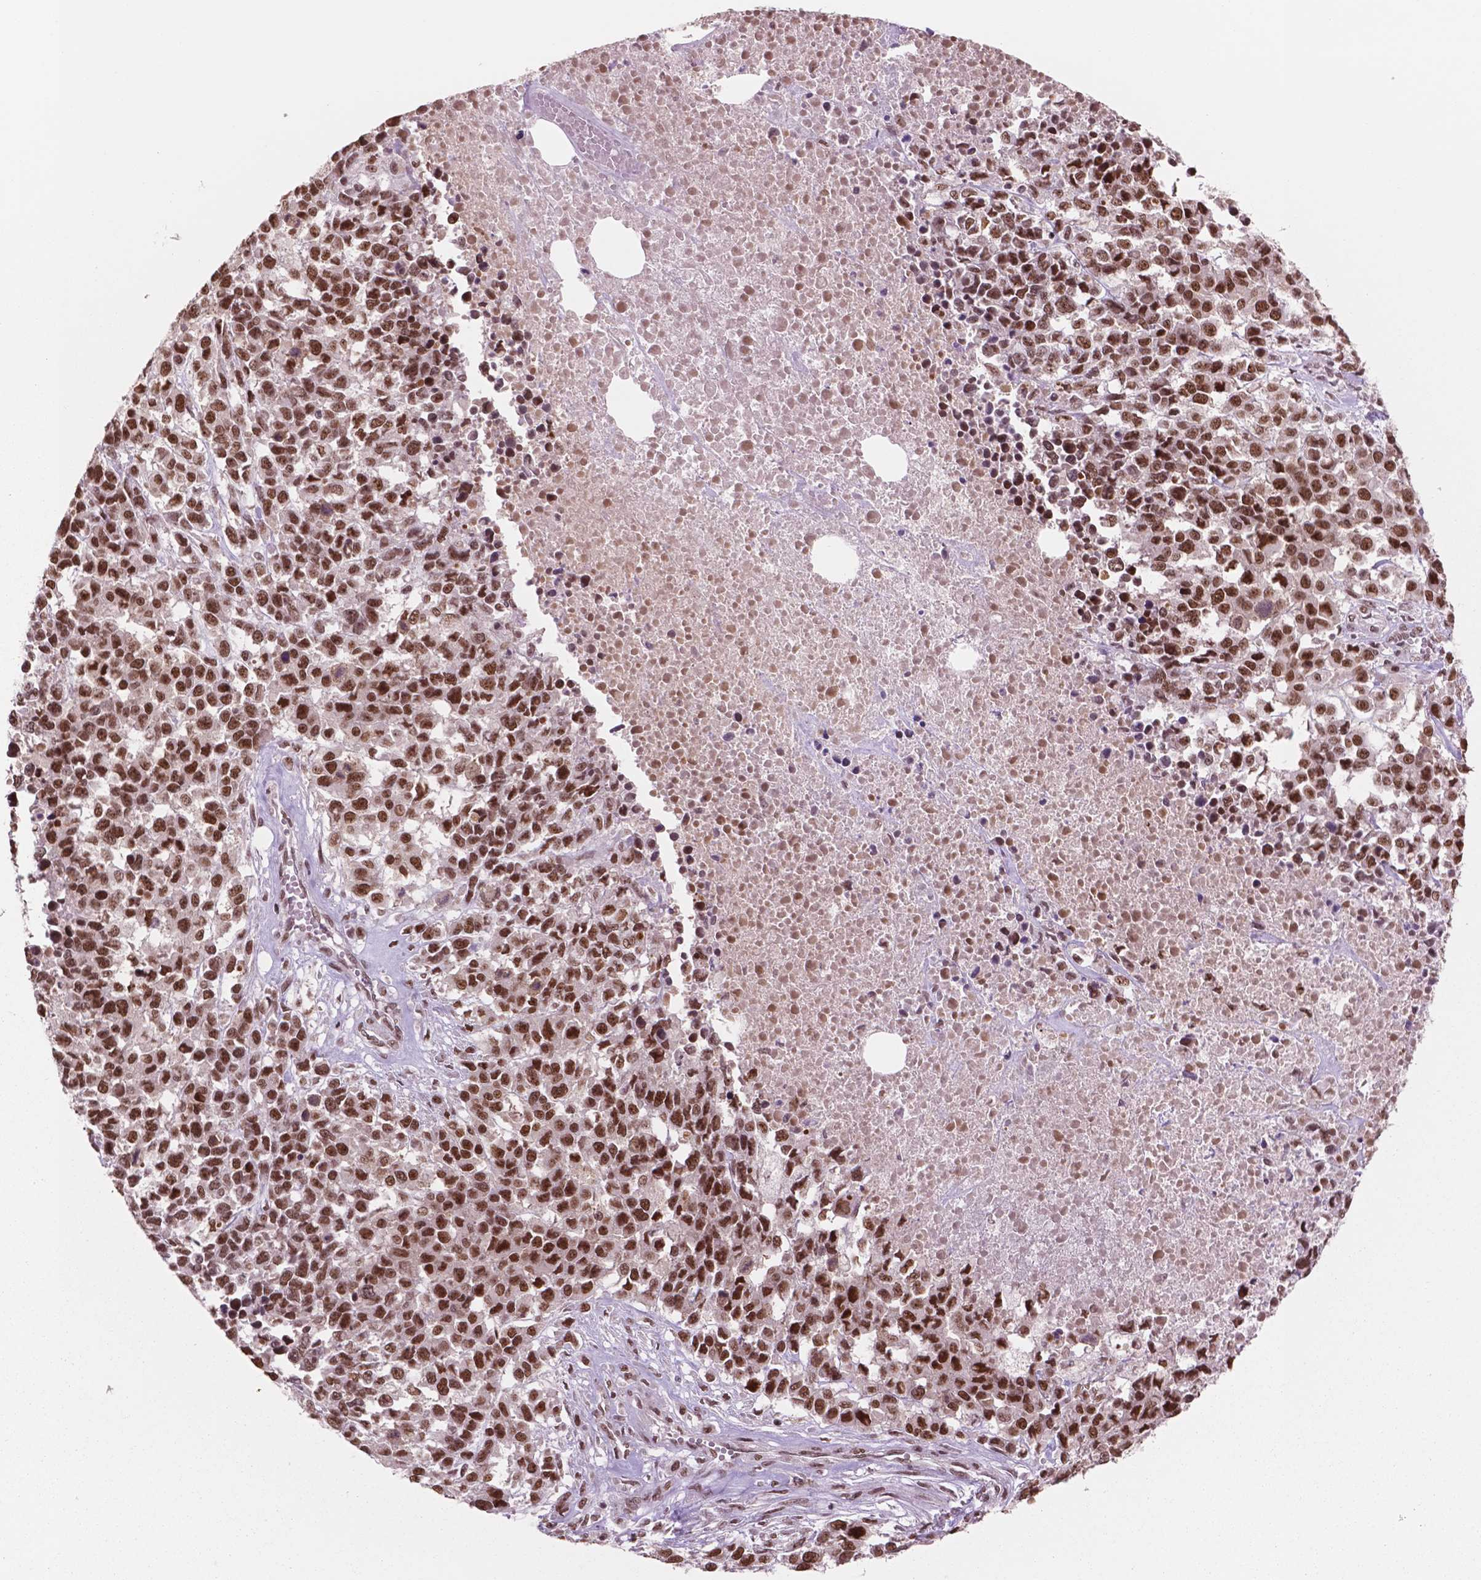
{"staining": {"intensity": "strong", "quantity": ">75%", "location": "nuclear"}, "tissue": "melanoma", "cell_type": "Tumor cells", "image_type": "cancer", "snomed": [{"axis": "morphology", "description": "Malignant melanoma, Metastatic site"}, {"axis": "topography", "description": "Skin"}], "caption": "Protein analysis of malignant melanoma (metastatic site) tissue shows strong nuclear positivity in approximately >75% of tumor cells.", "gene": "POLR2E", "patient": {"sex": "male", "age": 84}}